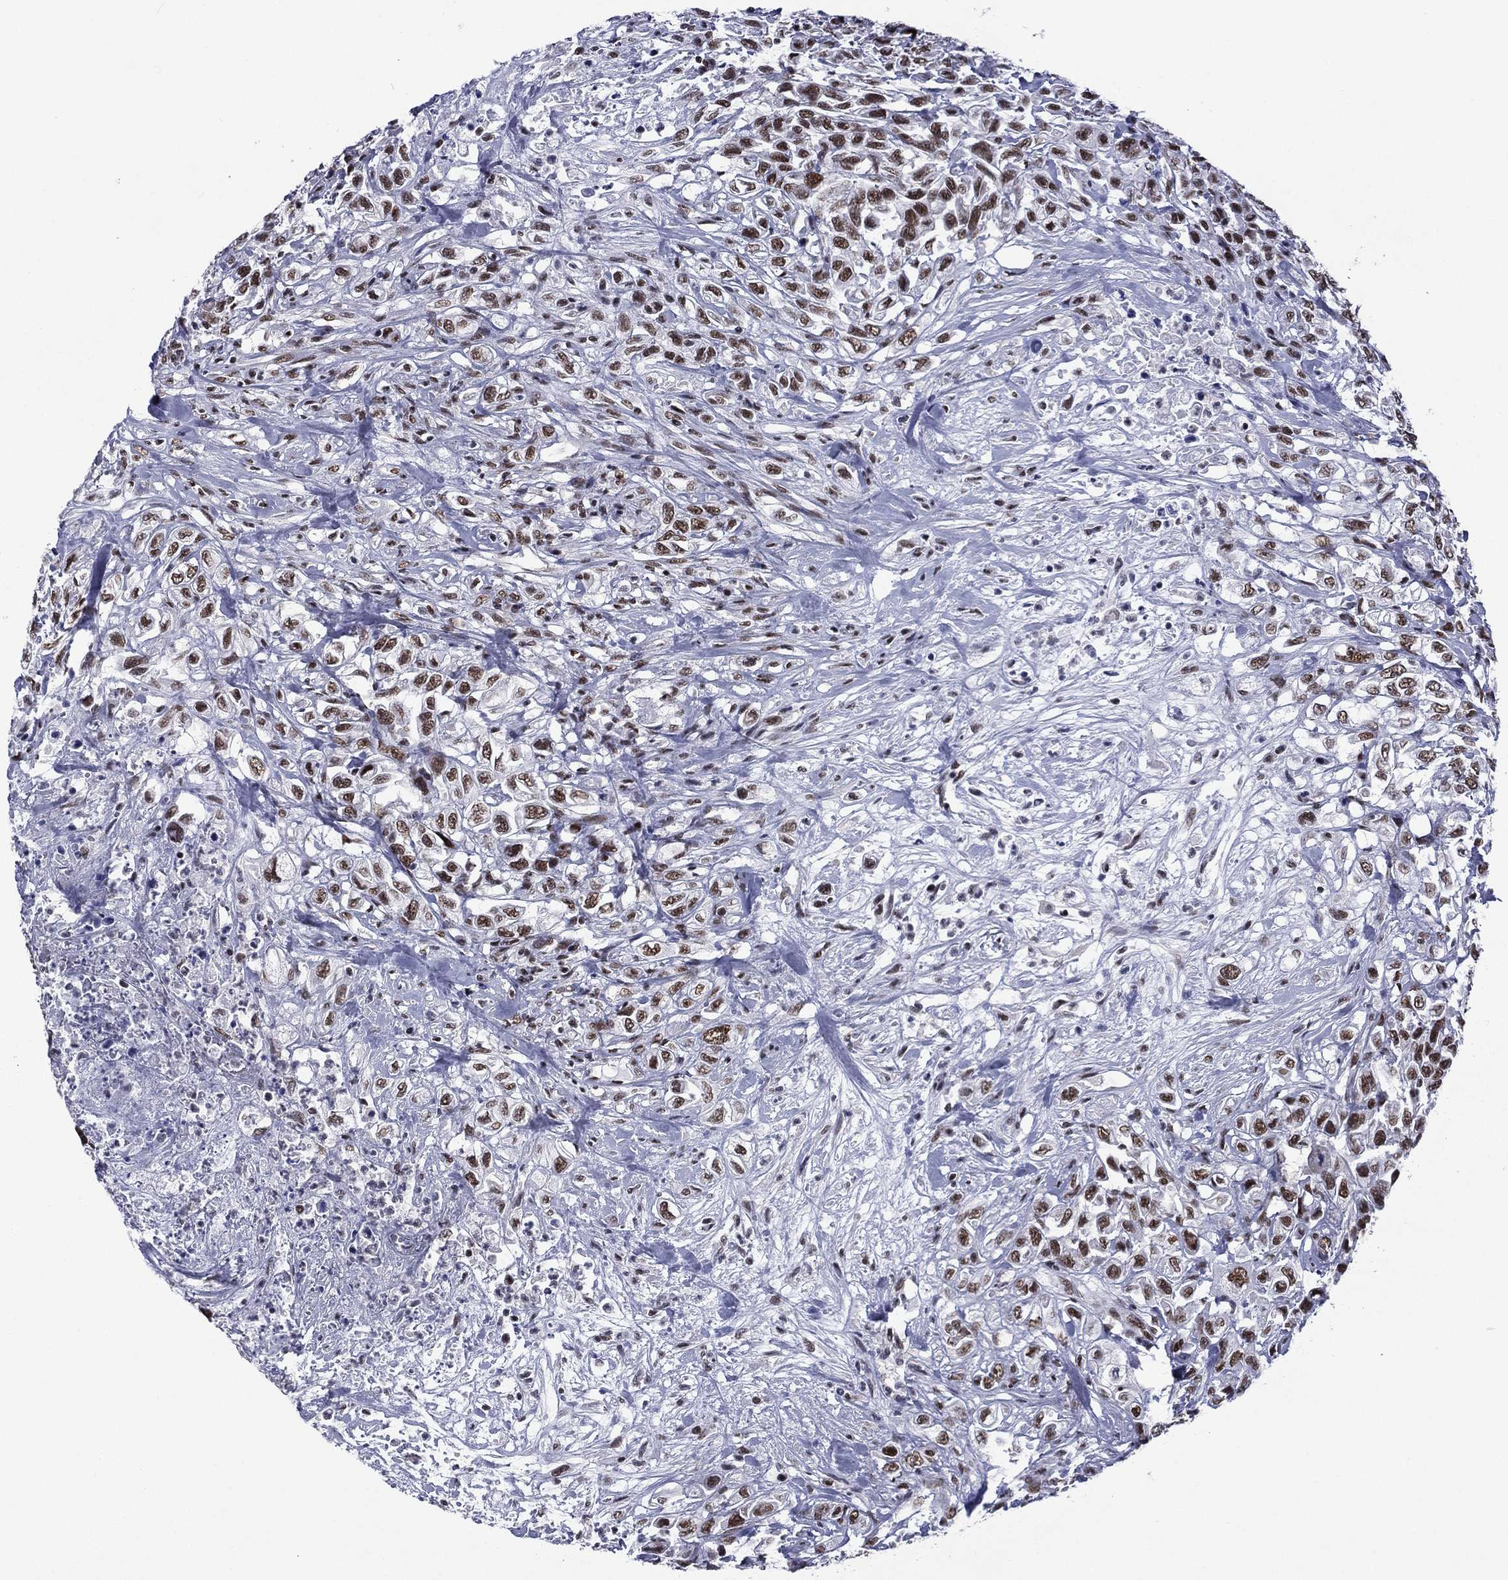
{"staining": {"intensity": "strong", "quantity": ">75%", "location": "nuclear"}, "tissue": "urothelial cancer", "cell_type": "Tumor cells", "image_type": "cancer", "snomed": [{"axis": "morphology", "description": "Urothelial carcinoma, High grade"}, {"axis": "topography", "description": "Urinary bladder"}], "caption": "This is an image of immunohistochemistry staining of urothelial cancer, which shows strong expression in the nuclear of tumor cells.", "gene": "ETV5", "patient": {"sex": "female", "age": 56}}